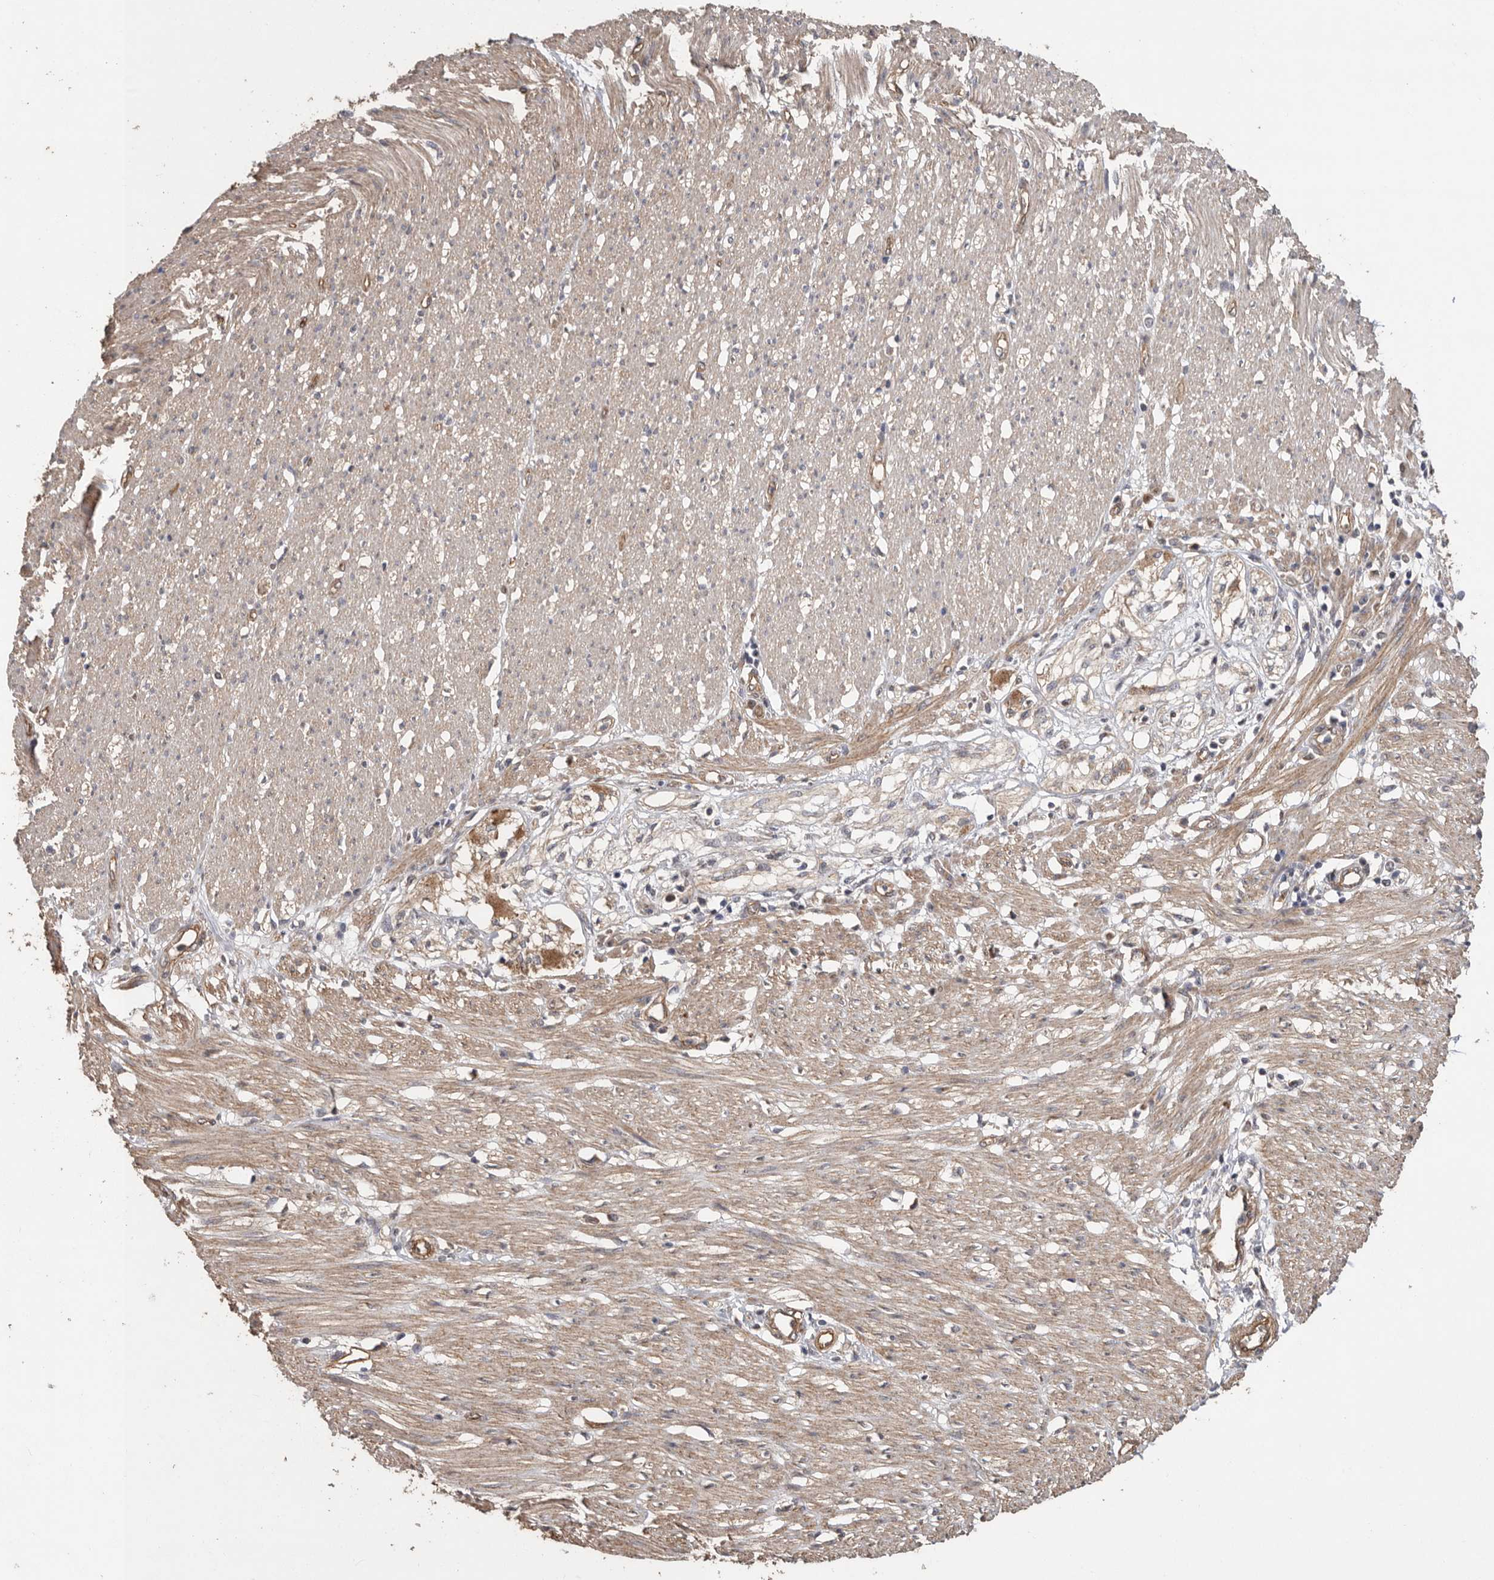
{"staining": {"intensity": "moderate", "quantity": ">75%", "location": "cytoplasmic/membranous"}, "tissue": "smooth muscle", "cell_type": "Smooth muscle cells", "image_type": "normal", "snomed": [{"axis": "morphology", "description": "Normal tissue, NOS"}, {"axis": "morphology", "description": "Adenocarcinoma, NOS"}, {"axis": "topography", "description": "Colon"}, {"axis": "topography", "description": "Peripheral nerve tissue"}], "caption": "IHC of benign smooth muscle demonstrates medium levels of moderate cytoplasmic/membranous positivity in about >75% of smooth muscle cells.", "gene": "PODXL2", "patient": {"sex": "male", "age": 14}}